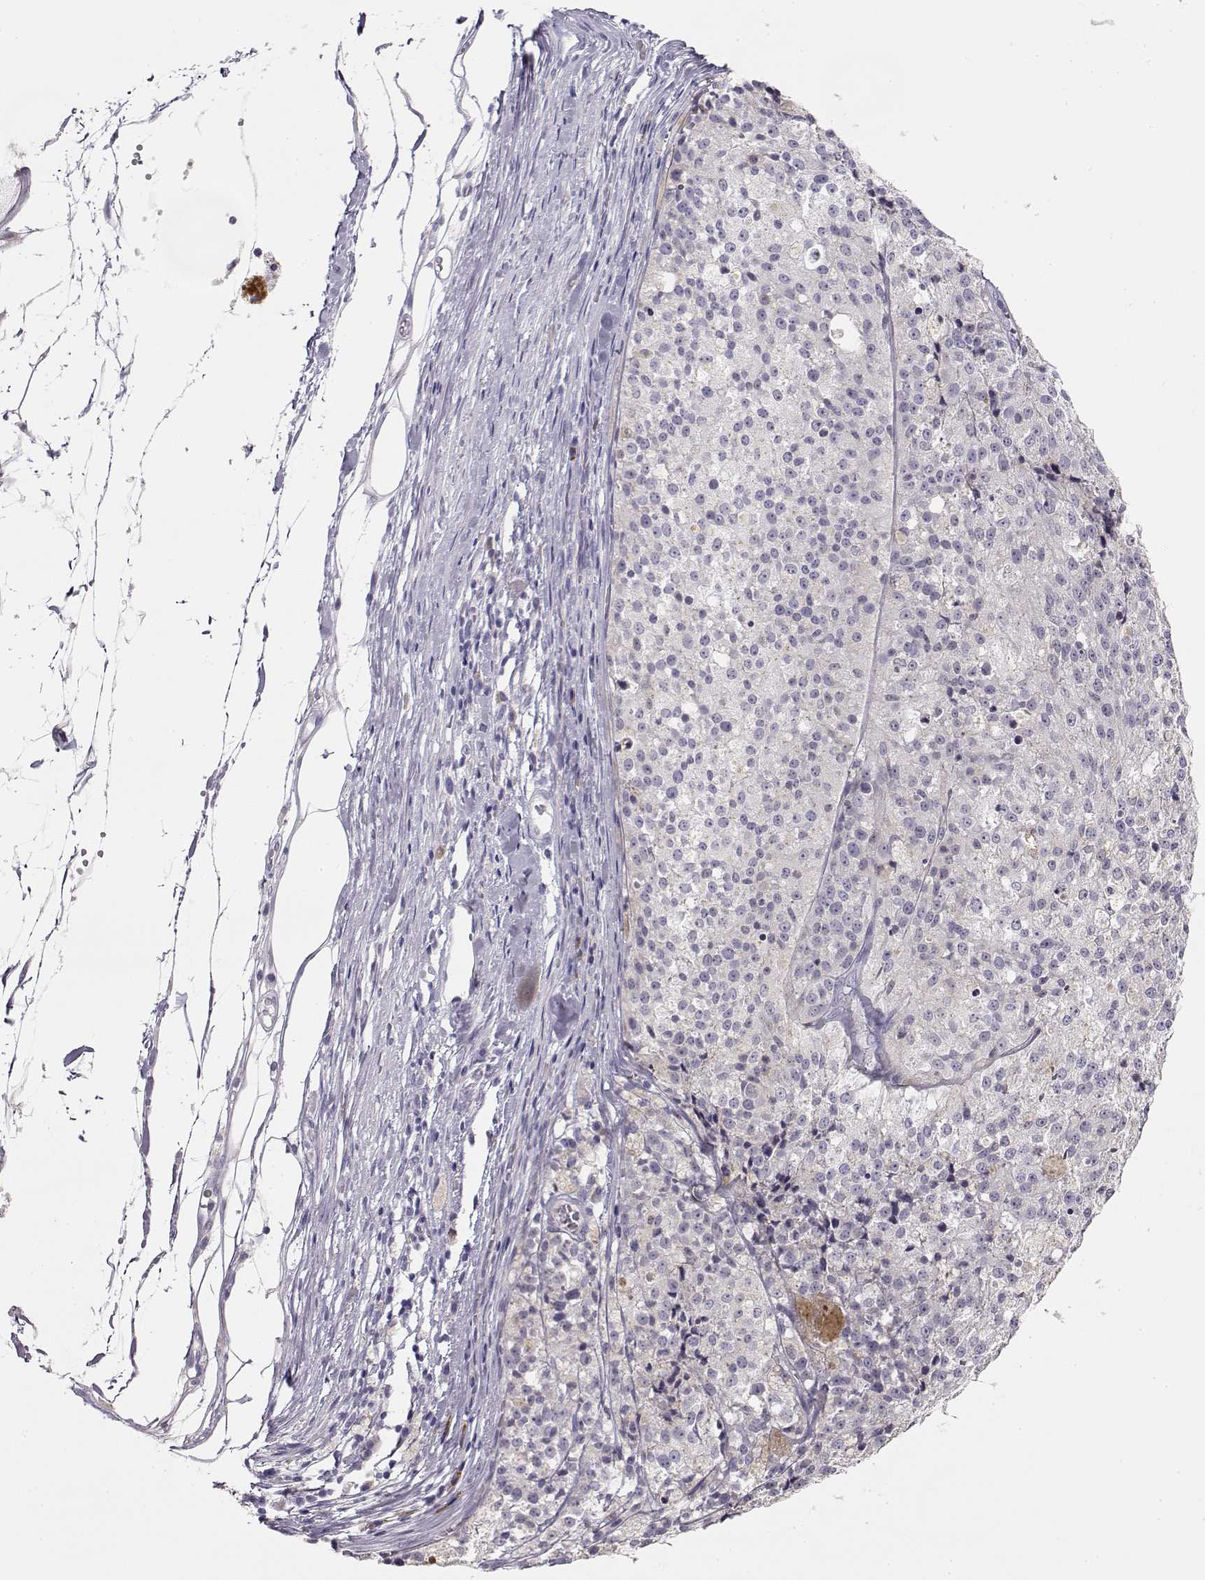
{"staining": {"intensity": "negative", "quantity": "none", "location": "none"}, "tissue": "melanoma", "cell_type": "Tumor cells", "image_type": "cancer", "snomed": [{"axis": "morphology", "description": "Malignant melanoma, Metastatic site"}, {"axis": "topography", "description": "Lymph node"}], "caption": "Immunohistochemical staining of human malignant melanoma (metastatic site) exhibits no significant positivity in tumor cells.", "gene": "GLIPR1L2", "patient": {"sex": "female", "age": 64}}